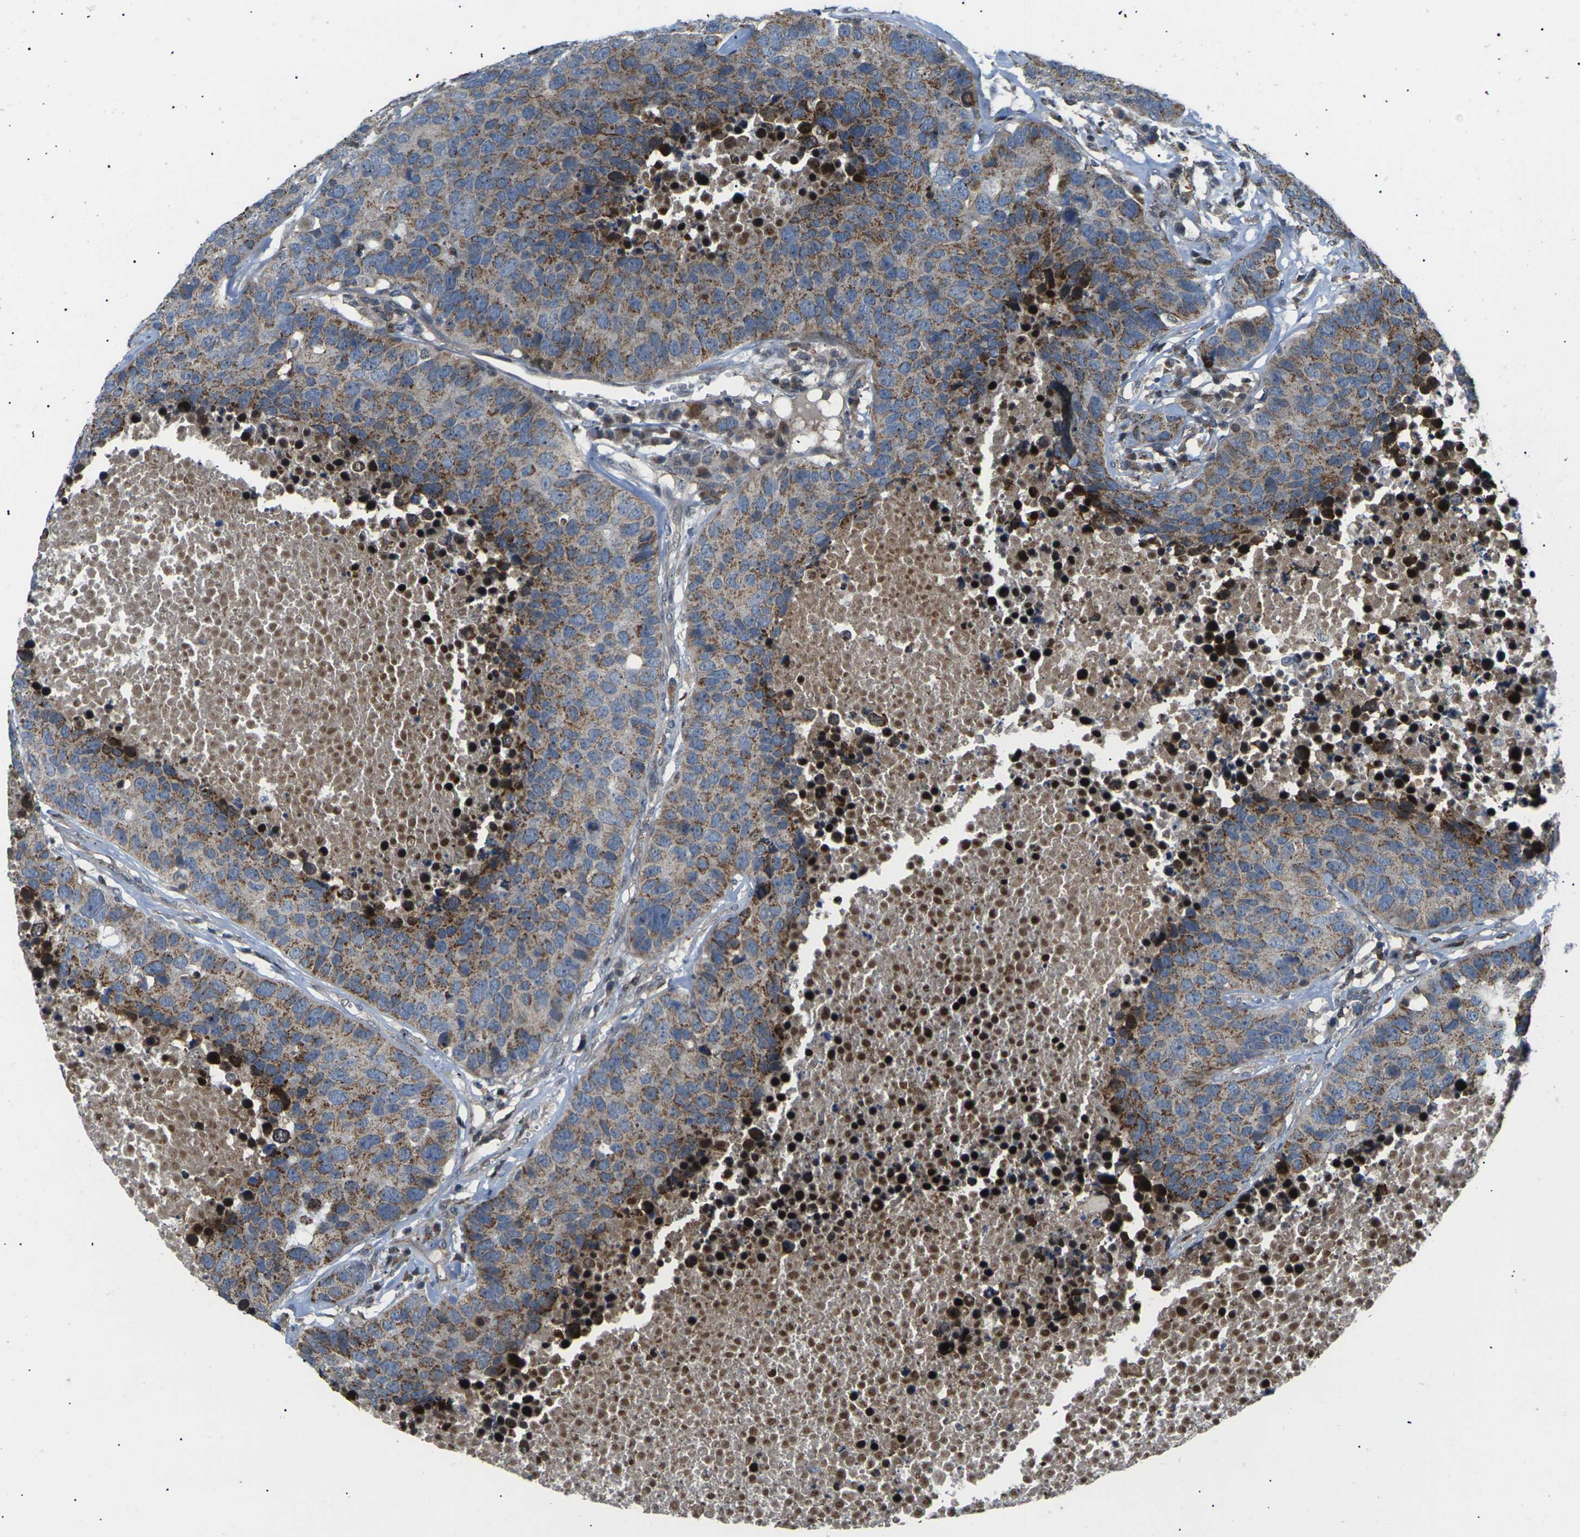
{"staining": {"intensity": "moderate", "quantity": ">75%", "location": "cytoplasmic/membranous"}, "tissue": "carcinoid", "cell_type": "Tumor cells", "image_type": "cancer", "snomed": [{"axis": "morphology", "description": "Carcinoid, malignant, NOS"}, {"axis": "topography", "description": "Lung"}], "caption": "Protein analysis of carcinoid tissue reveals moderate cytoplasmic/membranous expression in about >75% of tumor cells. The staining is performed using DAB (3,3'-diaminobenzidine) brown chromogen to label protein expression. The nuclei are counter-stained blue using hematoxylin.", "gene": "RPS6KA3", "patient": {"sex": "male", "age": 60}}